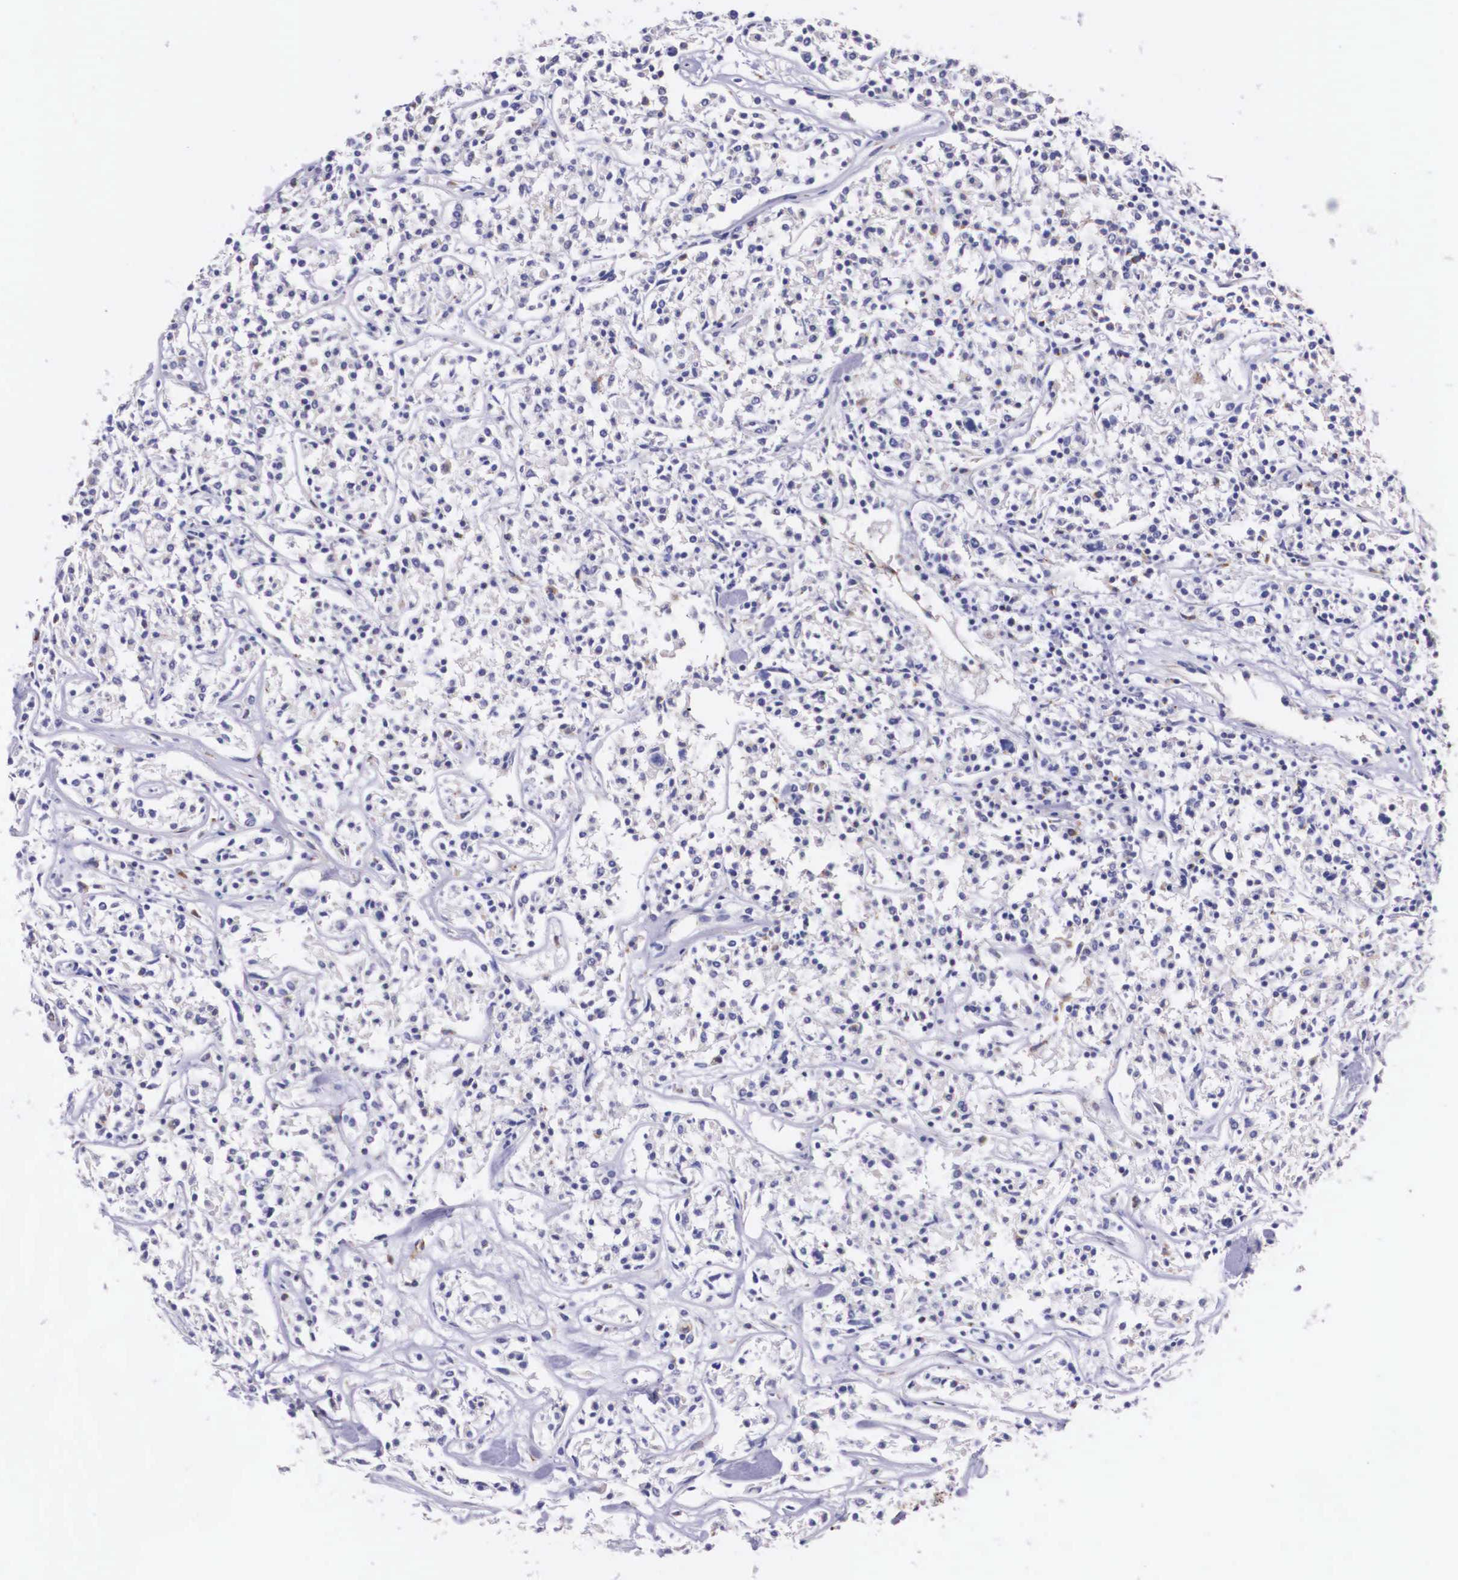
{"staining": {"intensity": "negative", "quantity": "none", "location": "none"}, "tissue": "lymphoma", "cell_type": "Tumor cells", "image_type": "cancer", "snomed": [{"axis": "morphology", "description": "Malignant lymphoma, non-Hodgkin's type, Low grade"}, {"axis": "topography", "description": "Small intestine"}], "caption": "Micrograph shows no significant protein staining in tumor cells of malignant lymphoma, non-Hodgkin's type (low-grade).", "gene": "NAGA", "patient": {"sex": "female", "age": 59}}